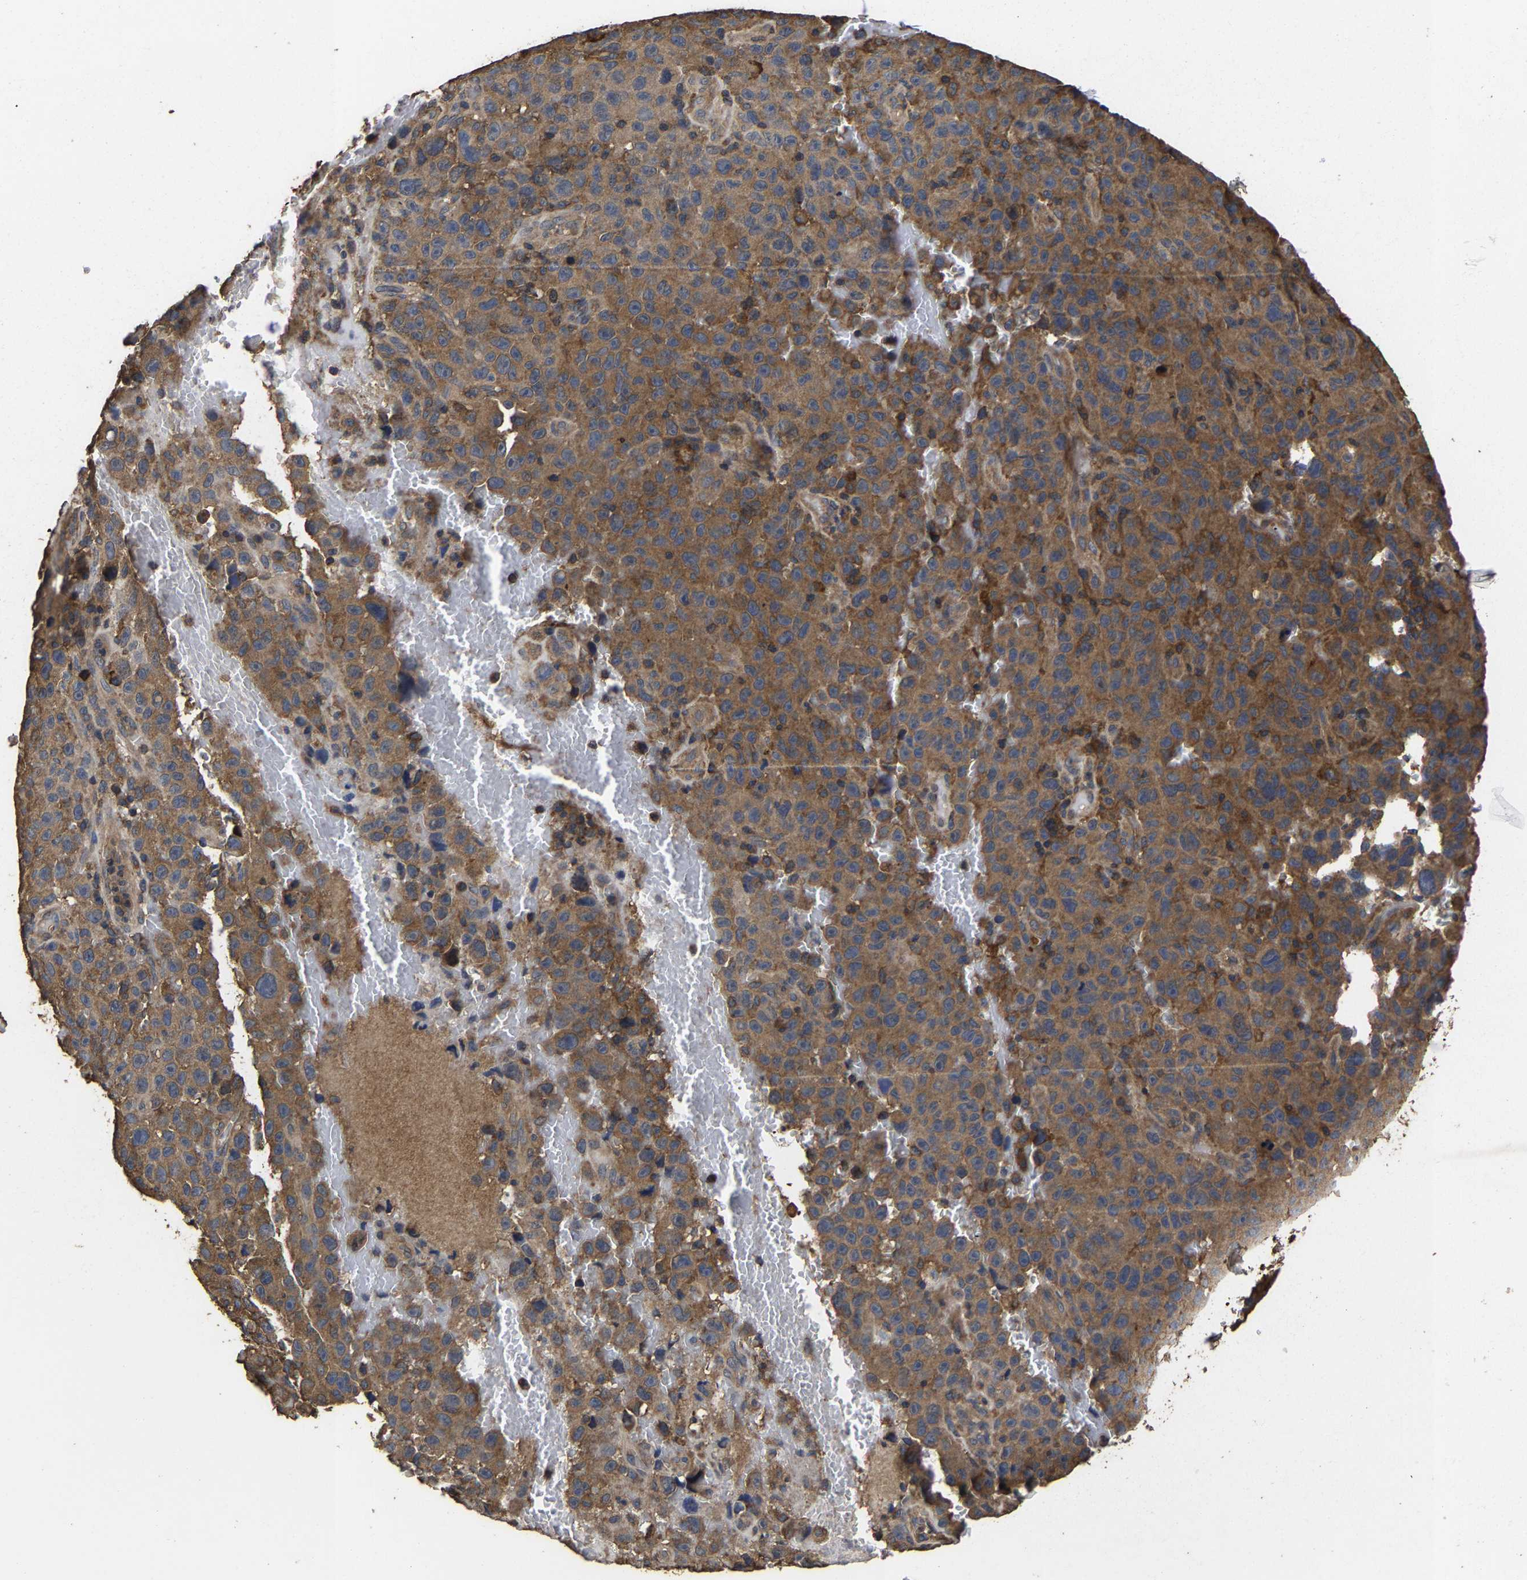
{"staining": {"intensity": "moderate", "quantity": ">75%", "location": "cytoplasmic/membranous"}, "tissue": "melanoma", "cell_type": "Tumor cells", "image_type": "cancer", "snomed": [{"axis": "morphology", "description": "Malignant melanoma, NOS"}, {"axis": "topography", "description": "Skin"}], "caption": "Moderate cytoplasmic/membranous protein staining is seen in about >75% of tumor cells in melanoma. (Brightfield microscopy of DAB IHC at high magnification).", "gene": "ITCH", "patient": {"sex": "female", "age": 82}}